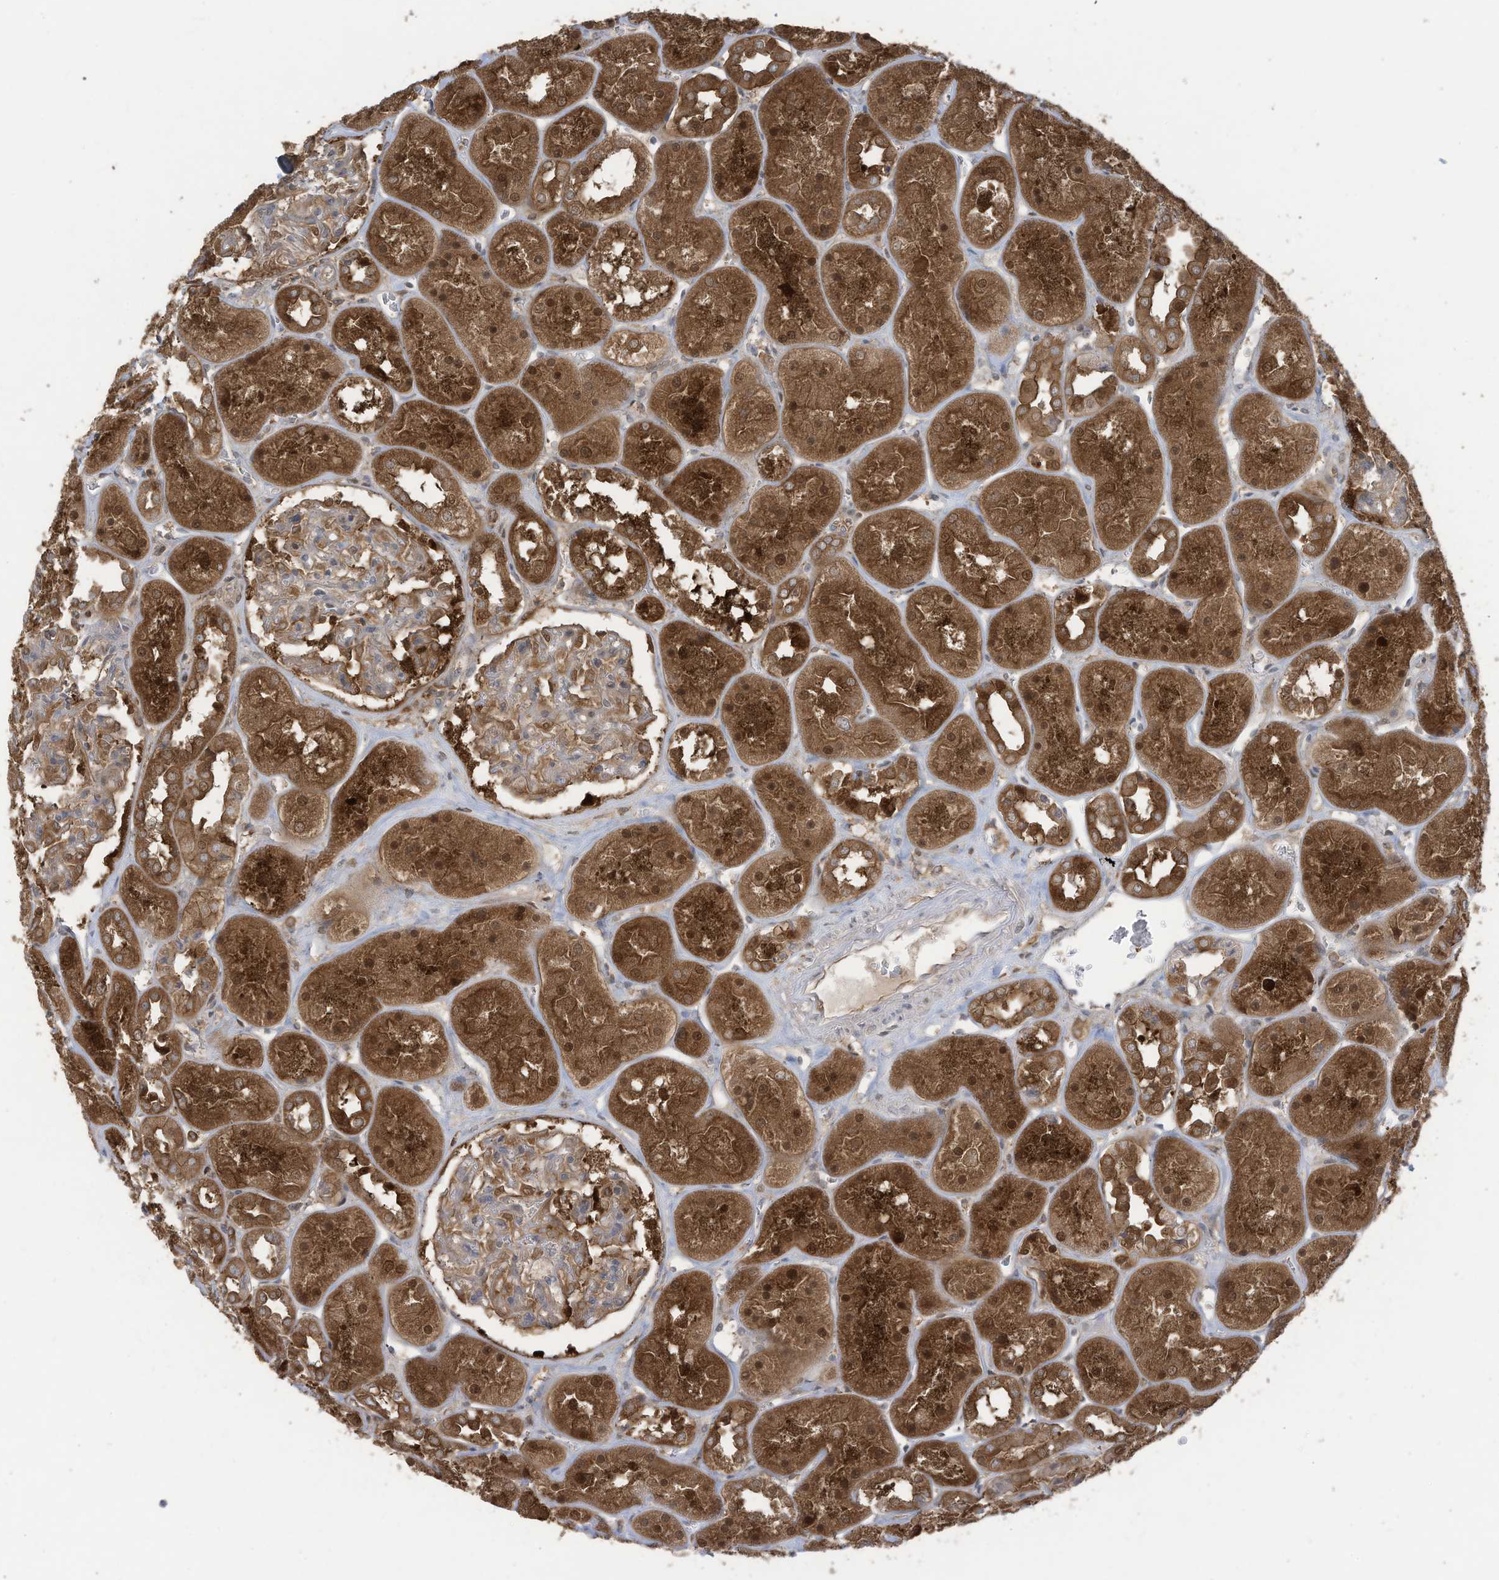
{"staining": {"intensity": "moderate", "quantity": "<25%", "location": "cytoplasmic/membranous"}, "tissue": "kidney", "cell_type": "Cells in glomeruli", "image_type": "normal", "snomed": [{"axis": "morphology", "description": "Normal tissue, NOS"}, {"axis": "topography", "description": "Kidney"}], "caption": "Cells in glomeruli demonstrate low levels of moderate cytoplasmic/membranous expression in about <25% of cells in unremarkable kidney.", "gene": "OLA1", "patient": {"sex": "male", "age": 70}}